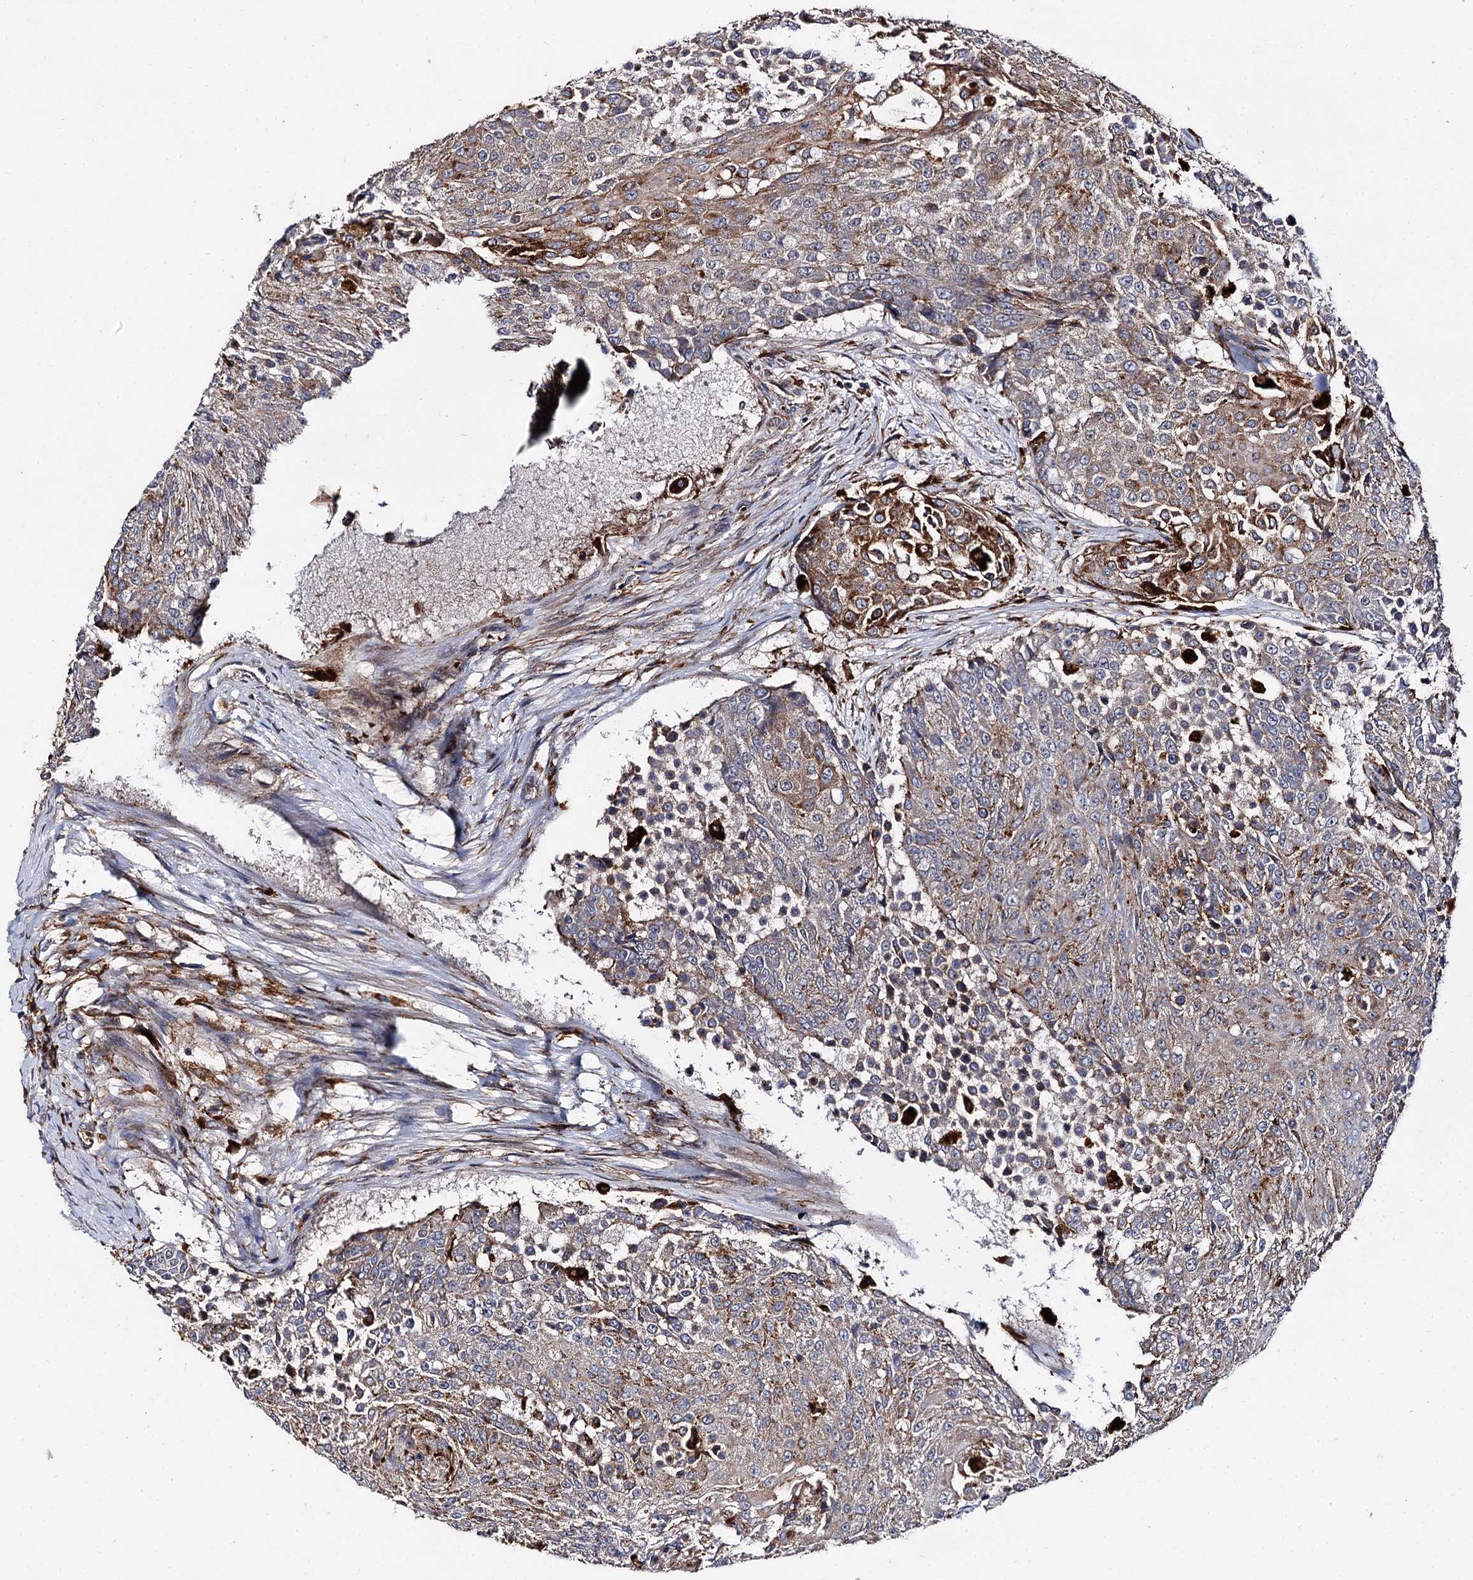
{"staining": {"intensity": "strong", "quantity": "25%-75%", "location": "cytoplasmic/membranous"}, "tissue": "urothelial cancer", "cell_type": "Tumor cells", "image_type": "cancer", "snomed": [{"axis": "morphology", "description": "Urothelial carcinoma, High grade"}, {"axis": "topography", "description": "Urinary bladder"}], "caption": "Immunohistochemistry (DAB) staining of urothelial cancer displays strong cytoplasmic/membranous protein staining in about 25%-75% of tumor cells. The staining was performed using DAB to visualize the protein expression in brown, while the nuclei were stained in blue with hematoxylin (Magnification: 20x).", "gene": "GBA1", "patient": {"sex": "female", "age": 63}}